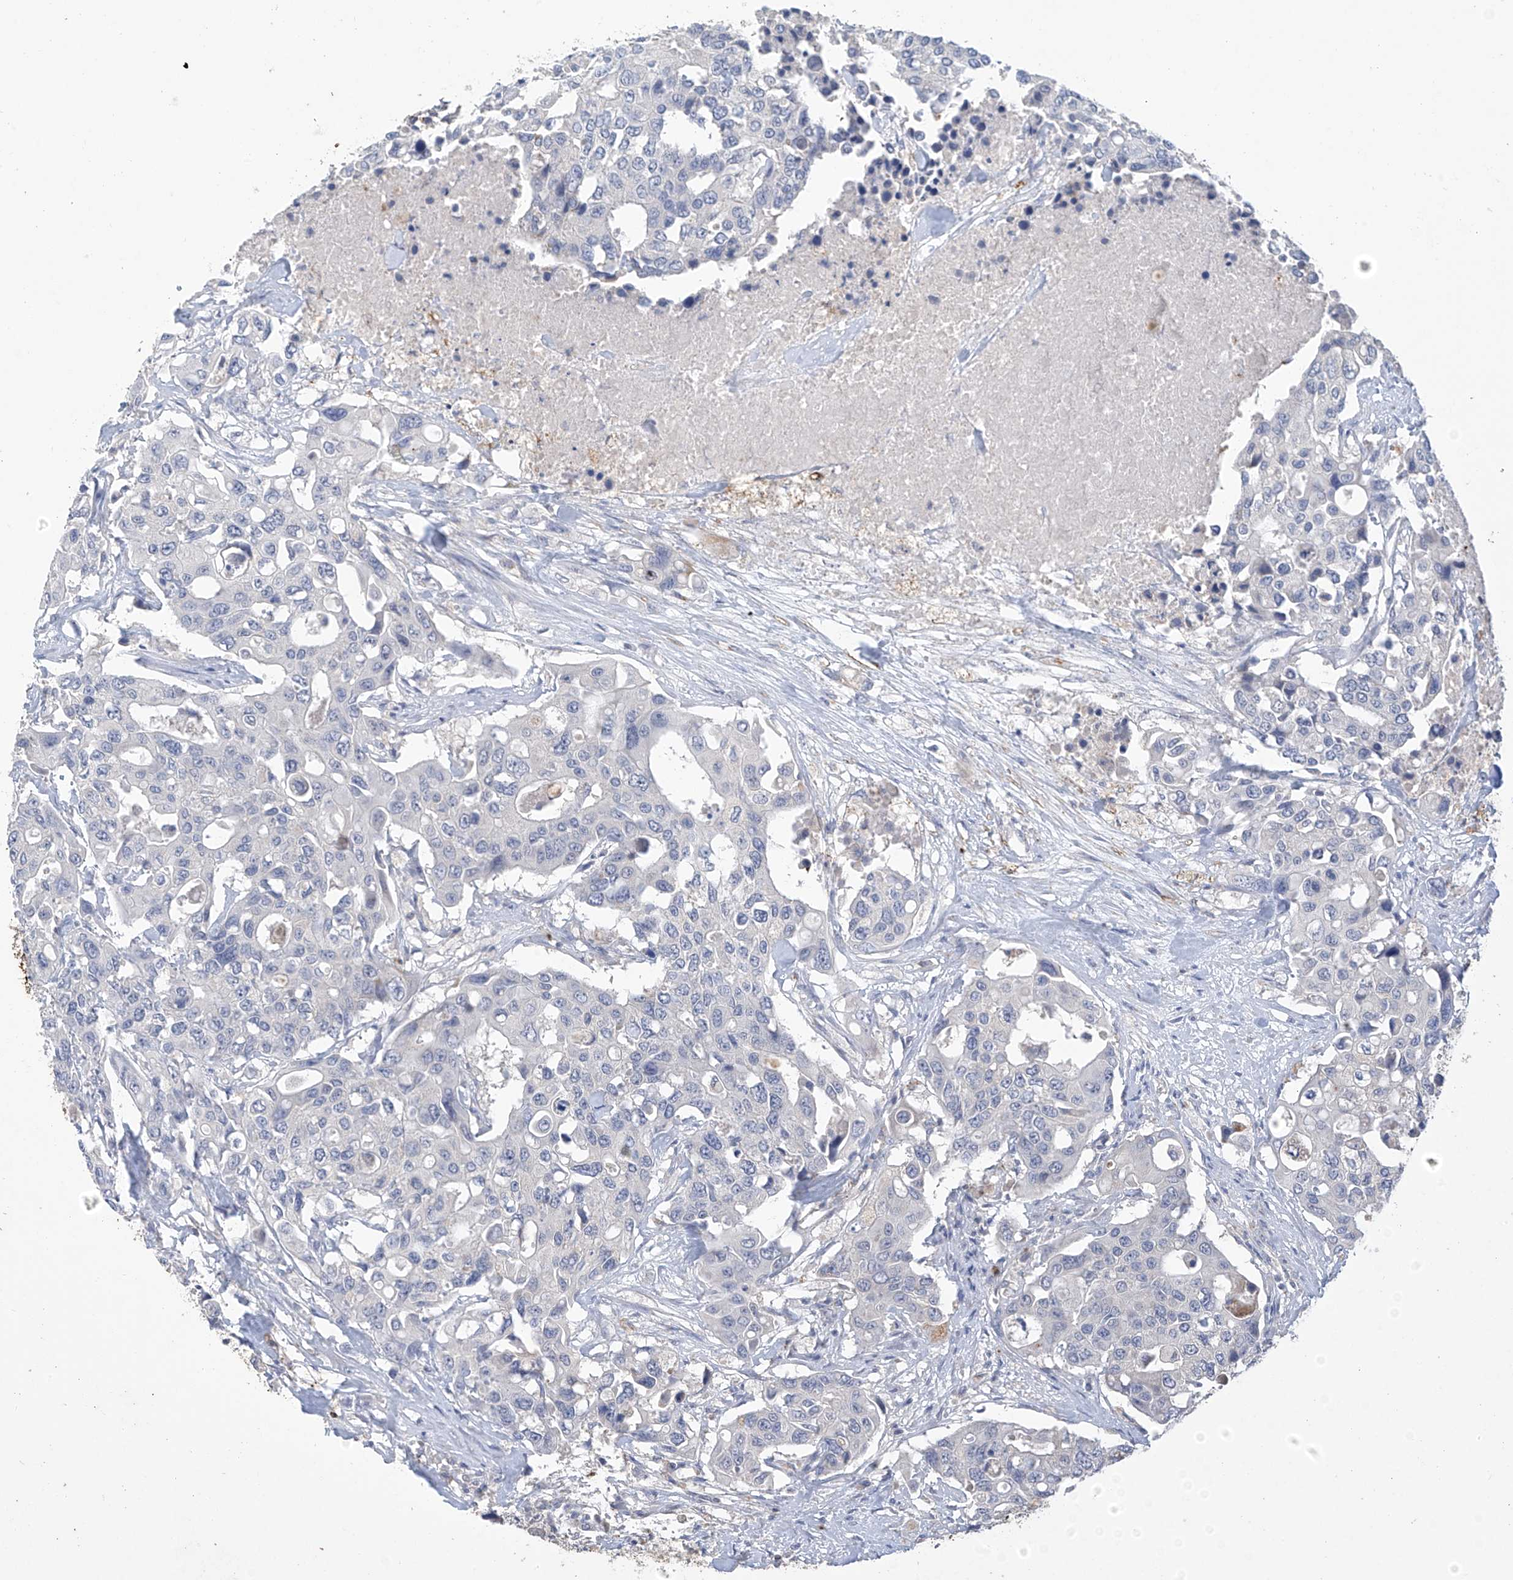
{"staining": {"intensity": "negative", "quantity": "none", "location": "none"}, "tissue": "colorectal cancer", "cell_type": "Tumor cells", "image_type": "cancer", "snomed": [{"axis": "morphology", "description": "Adenocarcinoma, NOS"}, {"axis": "topography", "description": "Colon"}], "caption": "This is a histopathology image of immunohistochemistry staining of colorectal cancer, which shows no expression in tumor cells. (DAB immunohistochemistry (IHC) with hematoxylin counter stain).", "gene": "OGT", "patient": {"sex": "male", "age": 77}}